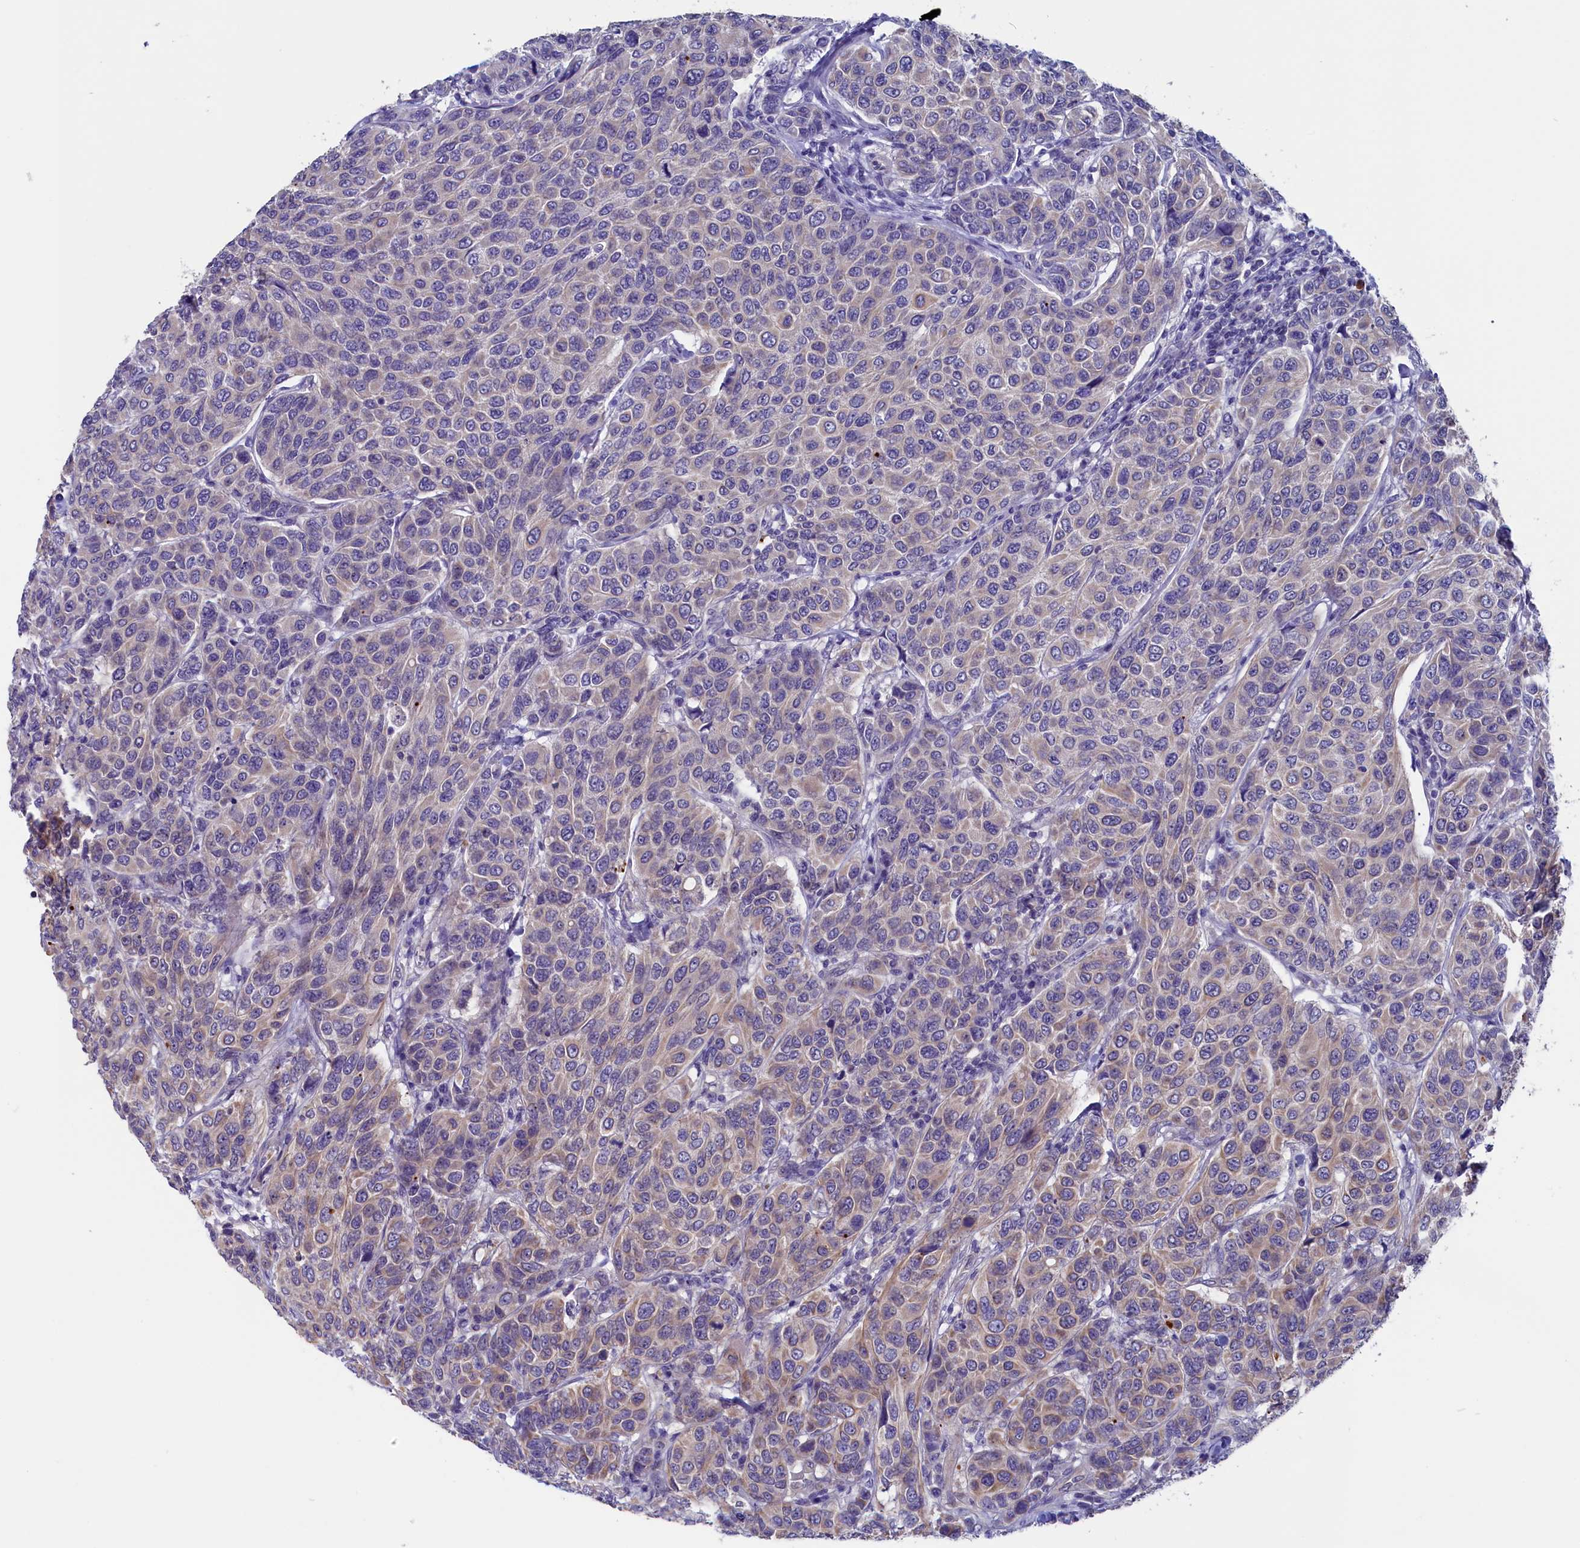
{"staining": {"intensity": "negative", "quantity": "none", "location": "none"}, "tissue": "breast cancer", "cell_type": "Tumor cells", "image_type": "cancer", "snomed": [{"axis": "morphology", "description": "Duct carcinoma"}, {"axis": "topography", "description": "Breast"}], "caption": "A high-resolution micrograph shows IHC staining of breast intraductal carcinoma, which reveals no significant staining in tumor cells.", "gene": "CIAPIN1", "patient": {"sex": "female", "age": 55}}